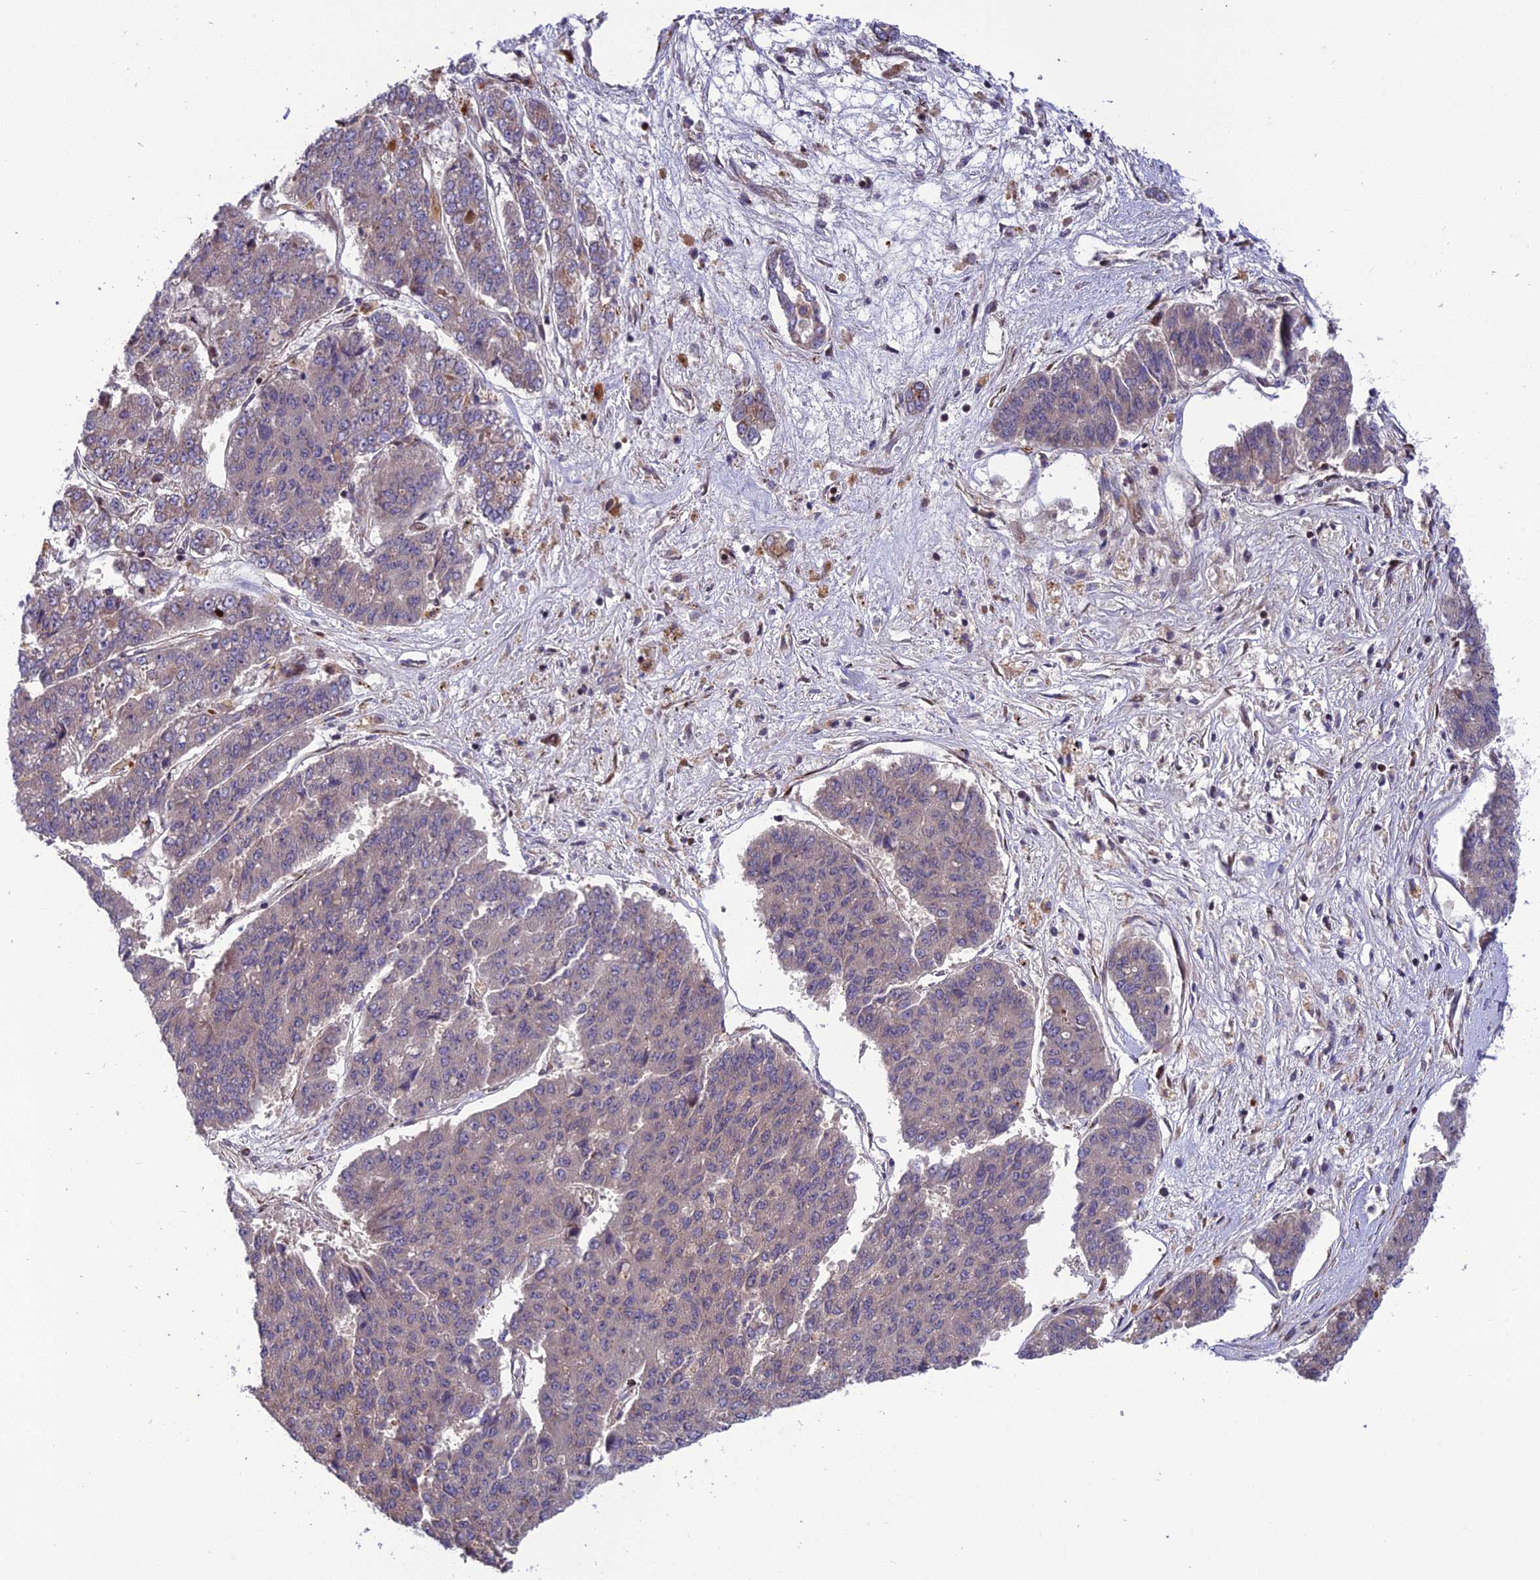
{"staining": {"intensity": "negative", "quantity": "none", "location": "none"}, "tissue": "pancreatic cancer", "cell_type": "Tumor cells", "image_type": "cancer", "snomed": [{"axis": "morphology", "description": "Adenocarcinoma, NOS"}, {"axis": "topography", "description": "Pancreas"}], "caption": "Tumor cells are negative for brown protein staining in pancreatic cancer (adenocarcinoma).", "gene": "SMIM7", "patient": {"sex": "male", "age": 50}}